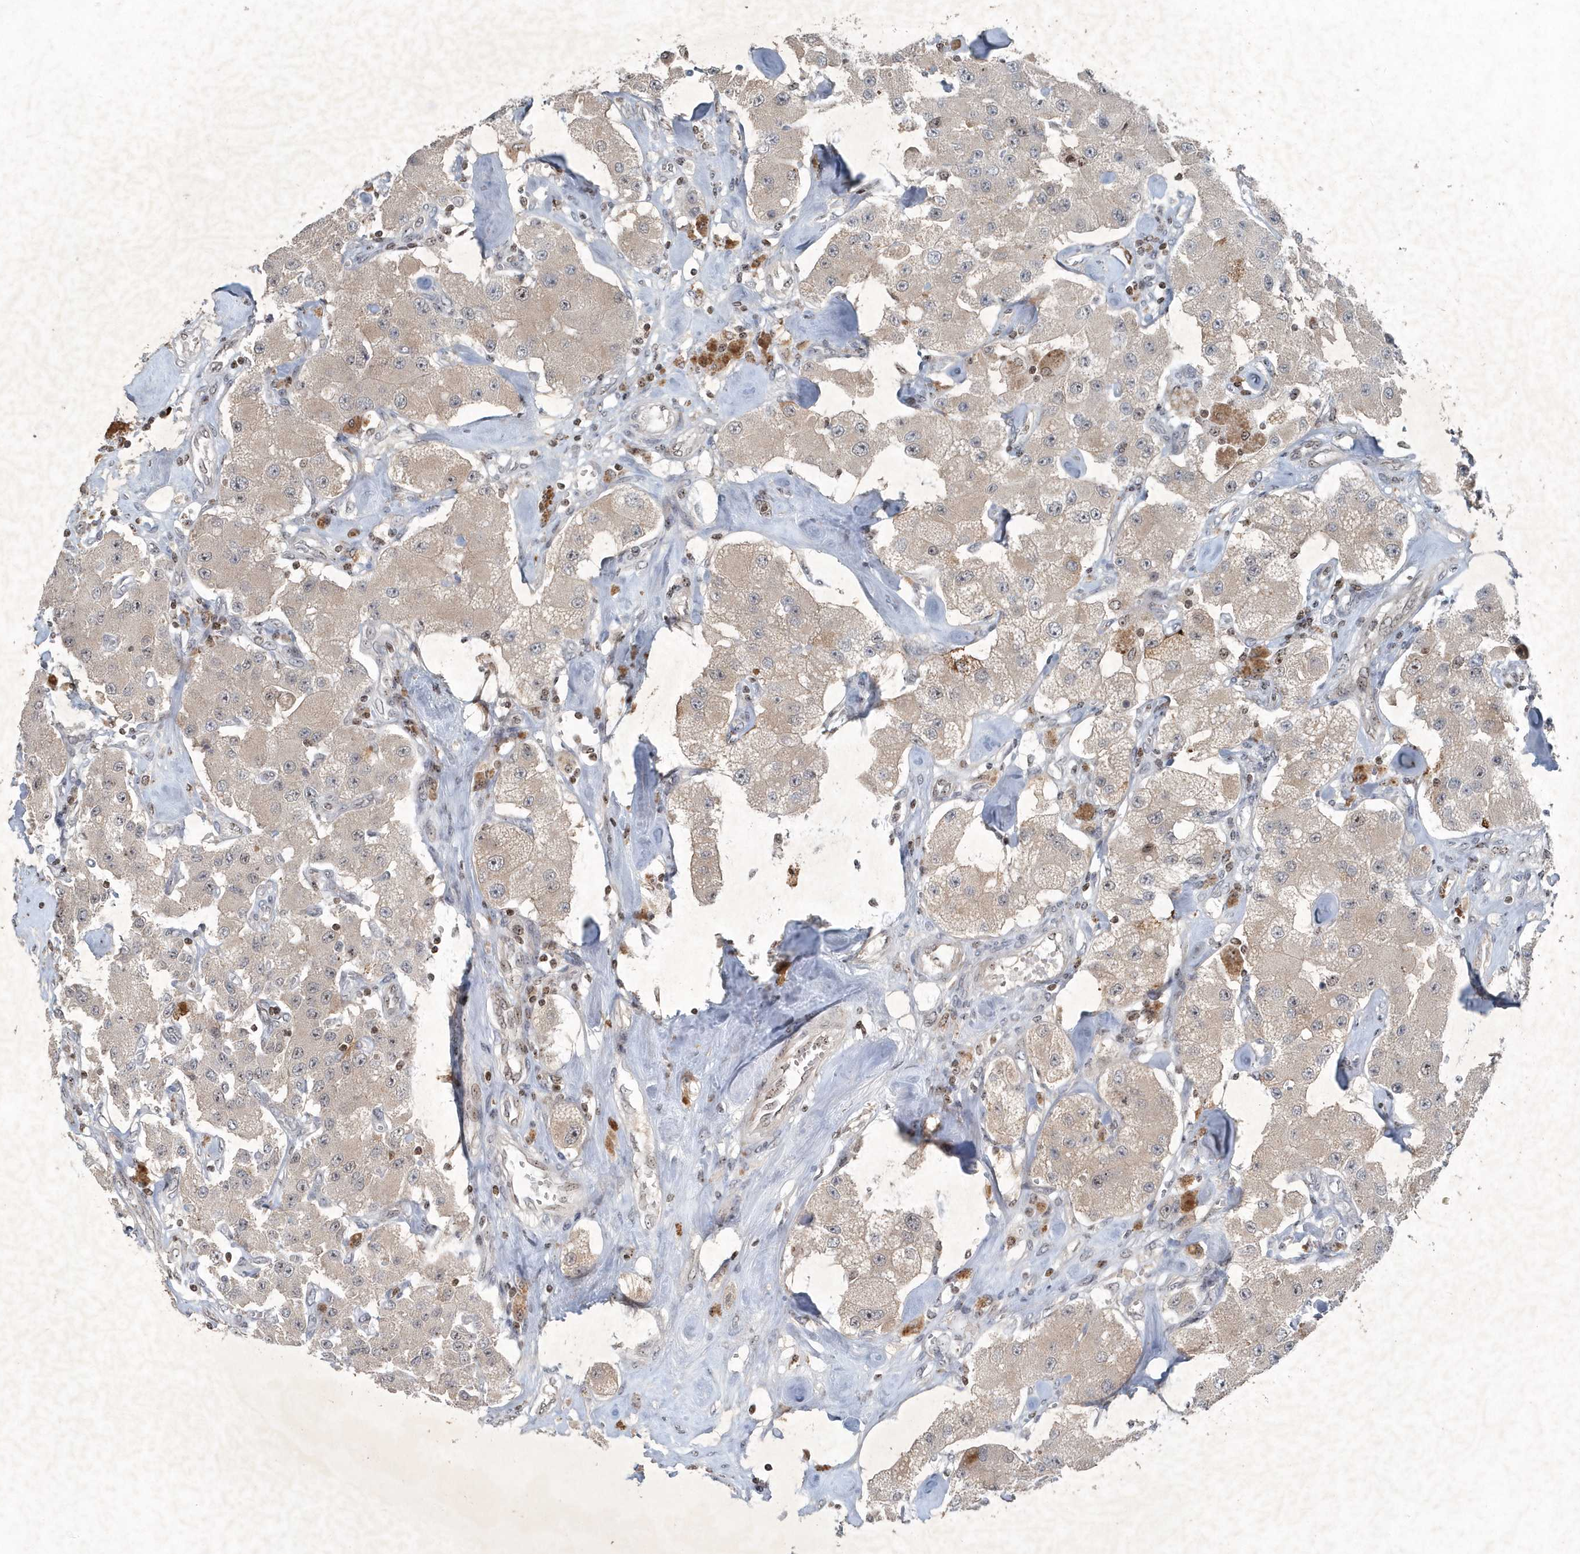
{"staining": {"intensity": "negative", "quantity": "none", "location": "none"}, "tissue": "carcinoid", "cell_type": "Tumor cells", "image_type": "cancer", "snomed": [{"axis": "morphology", "description": "Carcinoid, malignant, NOS"}, {"axis": "topography", "description": "Pancreas"}], "caption": "This photomicrograph is of malignant carcinoid stained with immunohistochemistry to label a protein in brown with the nuclei are counter-stained blue. There is no expression in tumor cells.", "gene": "QTRT2", "patient": {"sex": "male", "age": 41}}